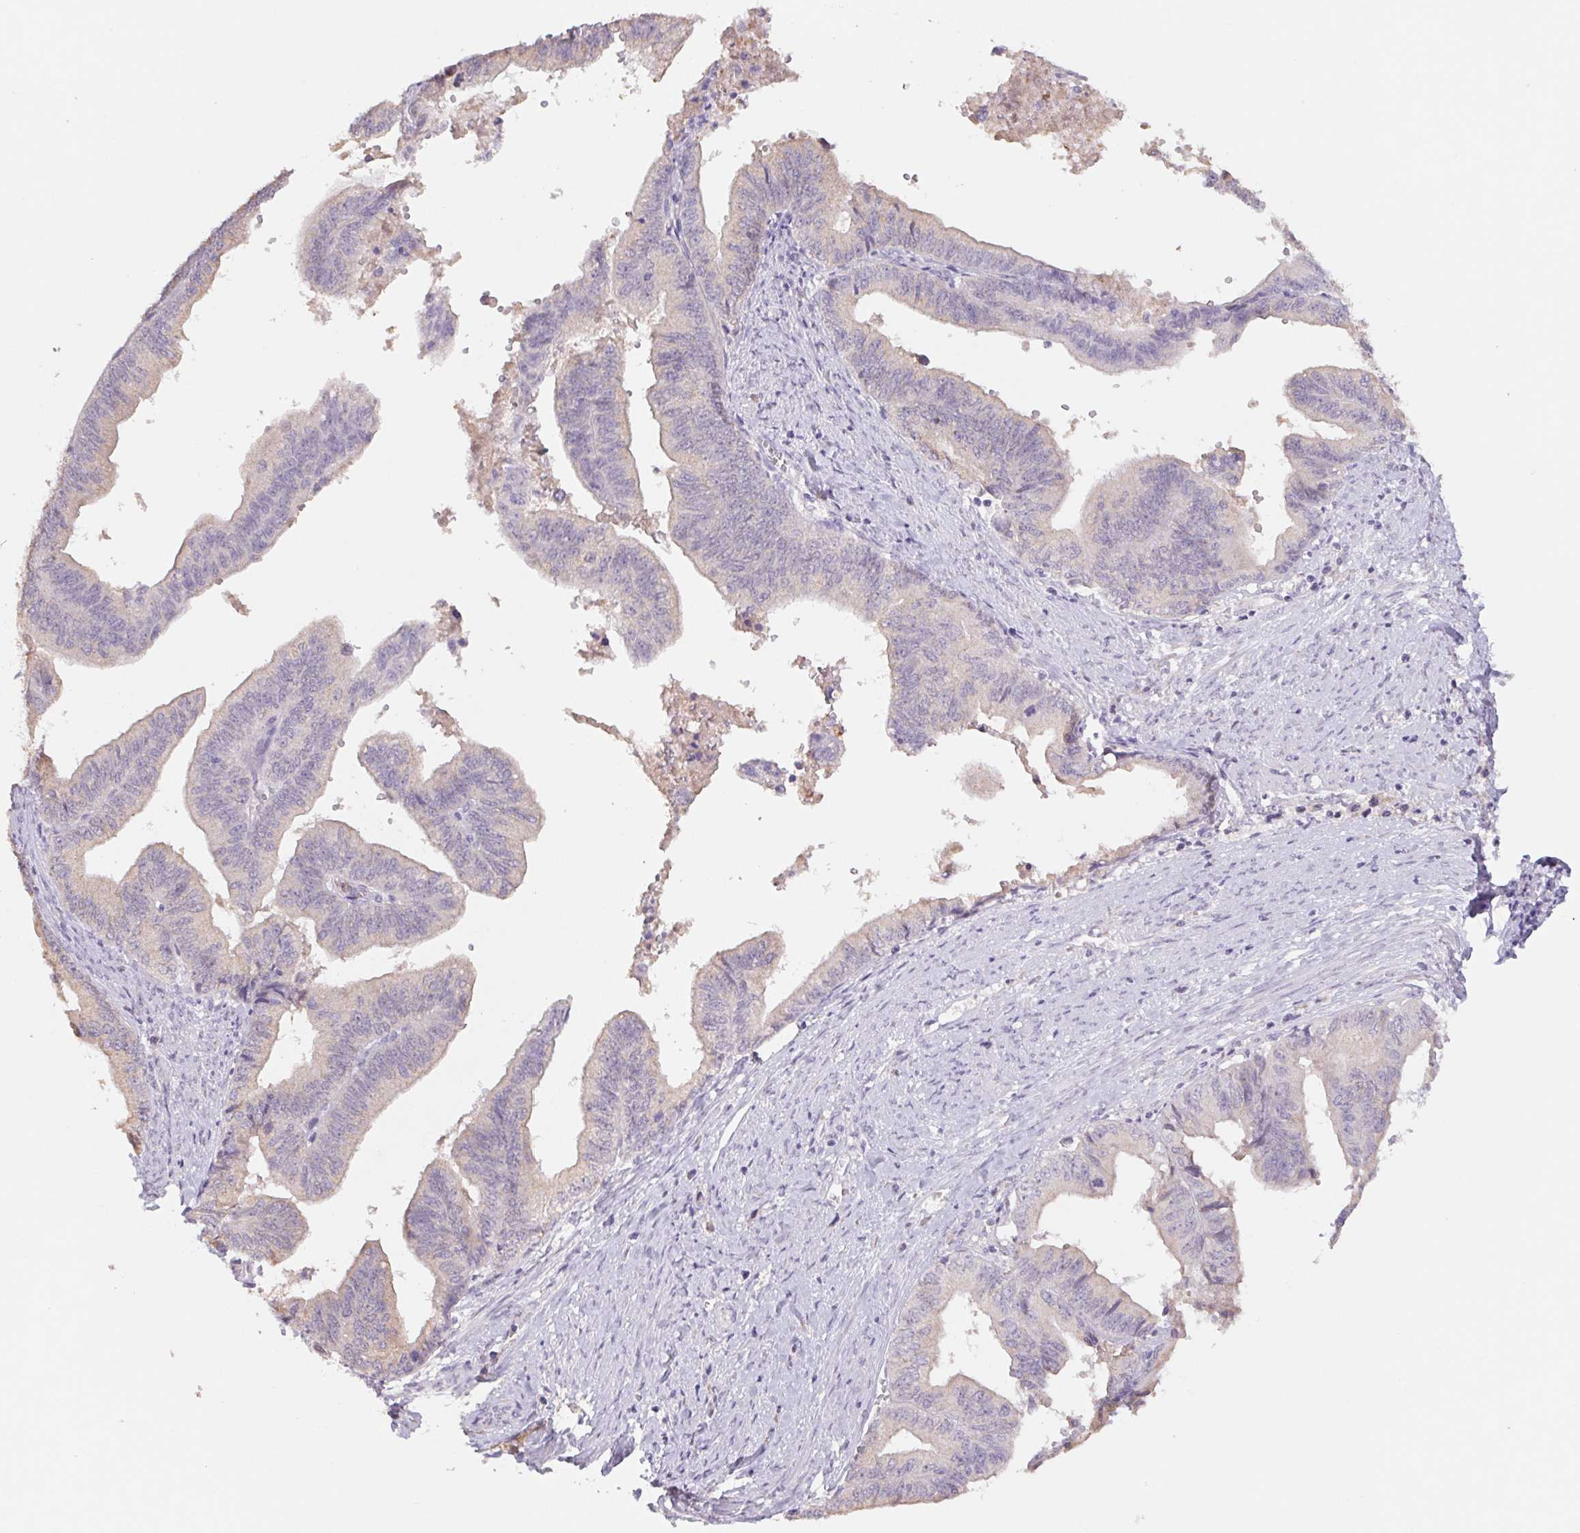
{"staining": {"intensity": "negative", "quantity": "none", "location": "none"}, "tissue": "endometrial cancer", "cell_type": "Tumor cells", "image_type": "cancer", "snomed": [{"axis": "morphology", "description": "Adenocarcinoma, NOS"}, {"axis": "topography", "description": "Endometrium"}], "caption": "High magnification brightfield microscopy of endometrial cancer (adenocarcinoma) stained with DAB (brown) and counterstained with hematoxylin (blue): tumor cells show no significant expression. (DAB (3,3'-diaminobenzidine) immunohistochemistry (IHC) with hematoxylin counter stain).", "gene": "PNMA8B", "patient": {"sex": "female", "age": 65}}